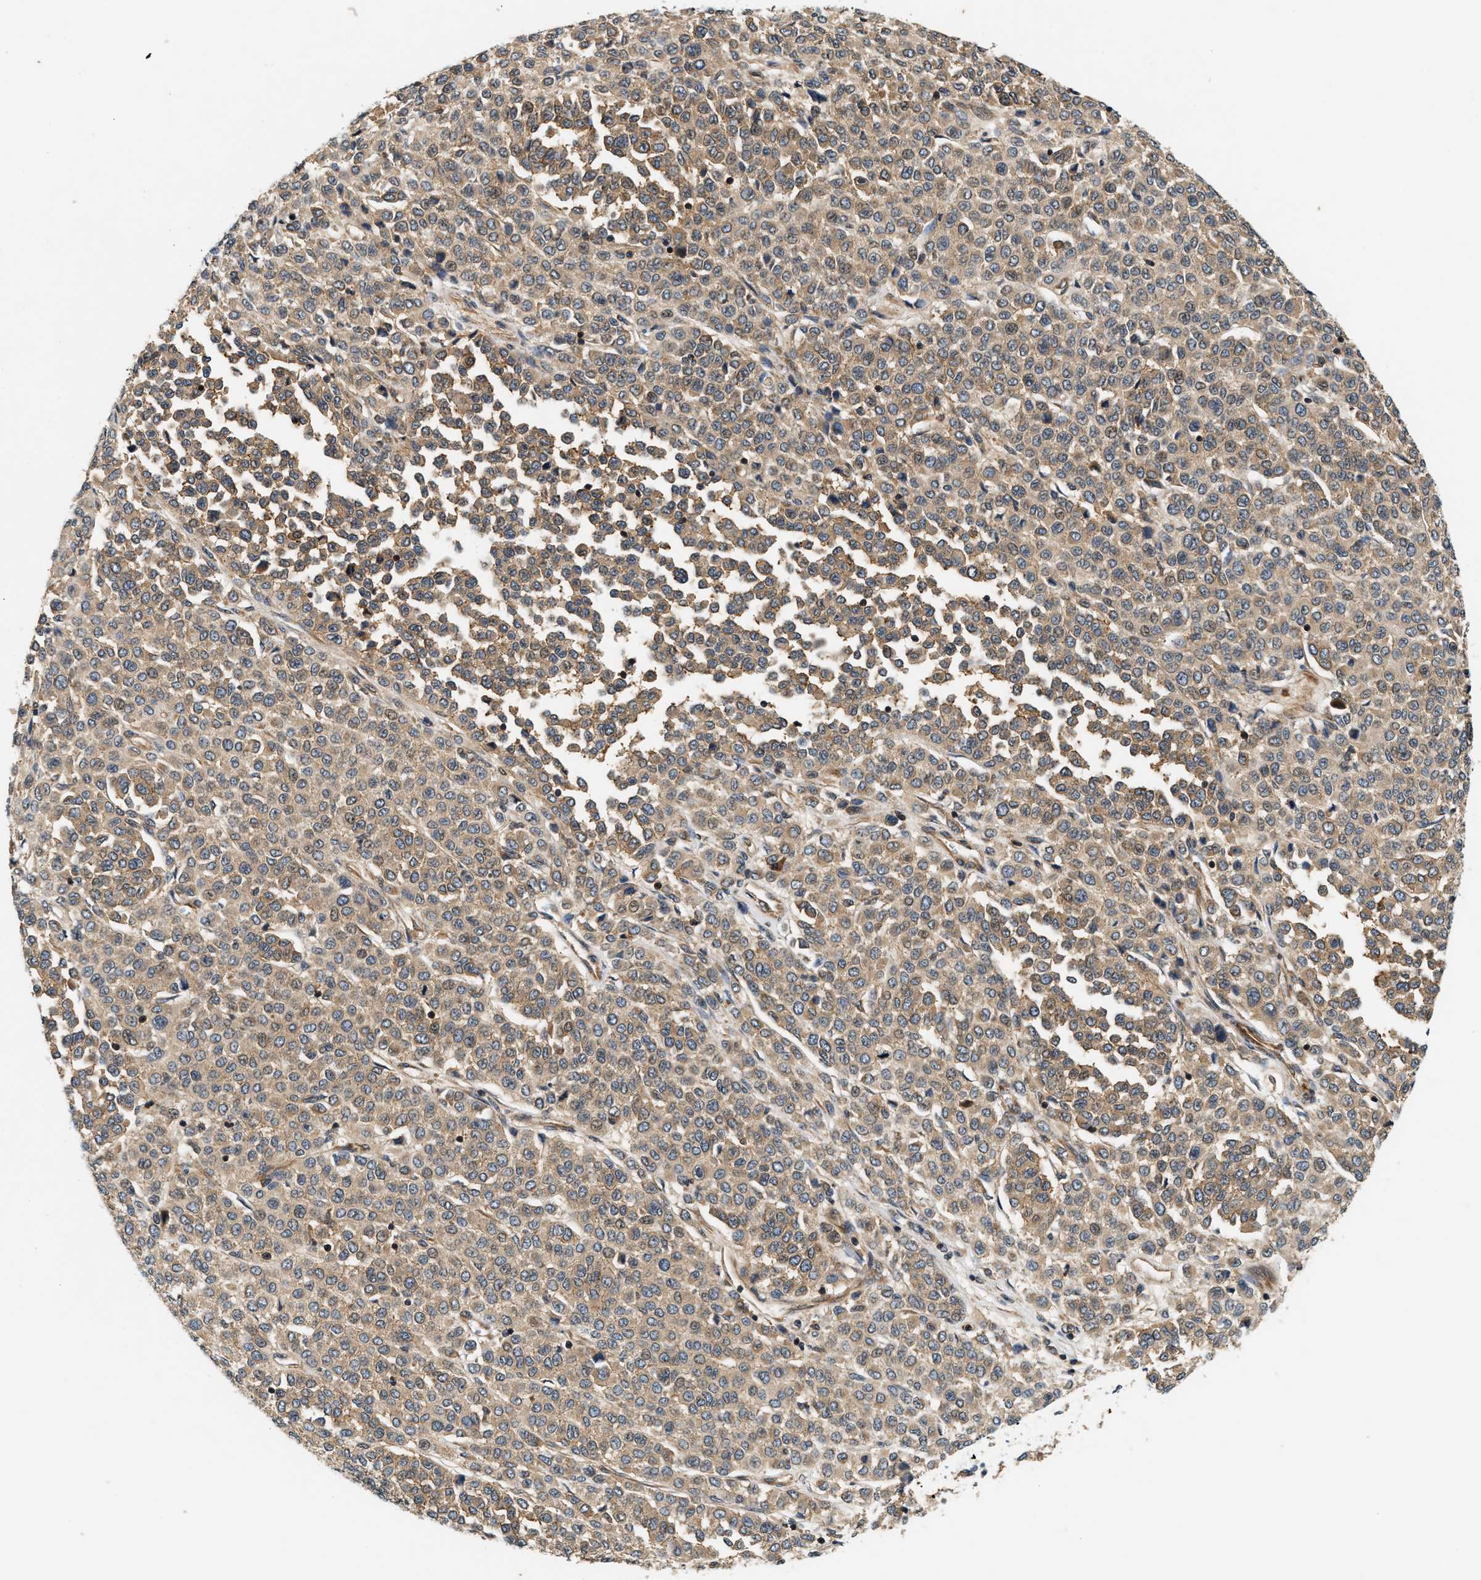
{"staining": {"intensity": "moderate", "quantity": ">75%", "location": "cytoplasmic/membranous"}, "tissue": "melanoma", "cell_type": "Tumor cells", "image_type": "cancer", "snomed": [{"axis": "morphology", "description": "Malignant melanoma, Metastatic site"}, {"axis": "topography", "description": "Pancreas"}], "caption": "Melanoma stained for a protein exhibits moderate cytoplasmic/membranous positivity in tumor cells.", "gene": "SAMD9", "patient": {"sex": "female", "age": 30}}